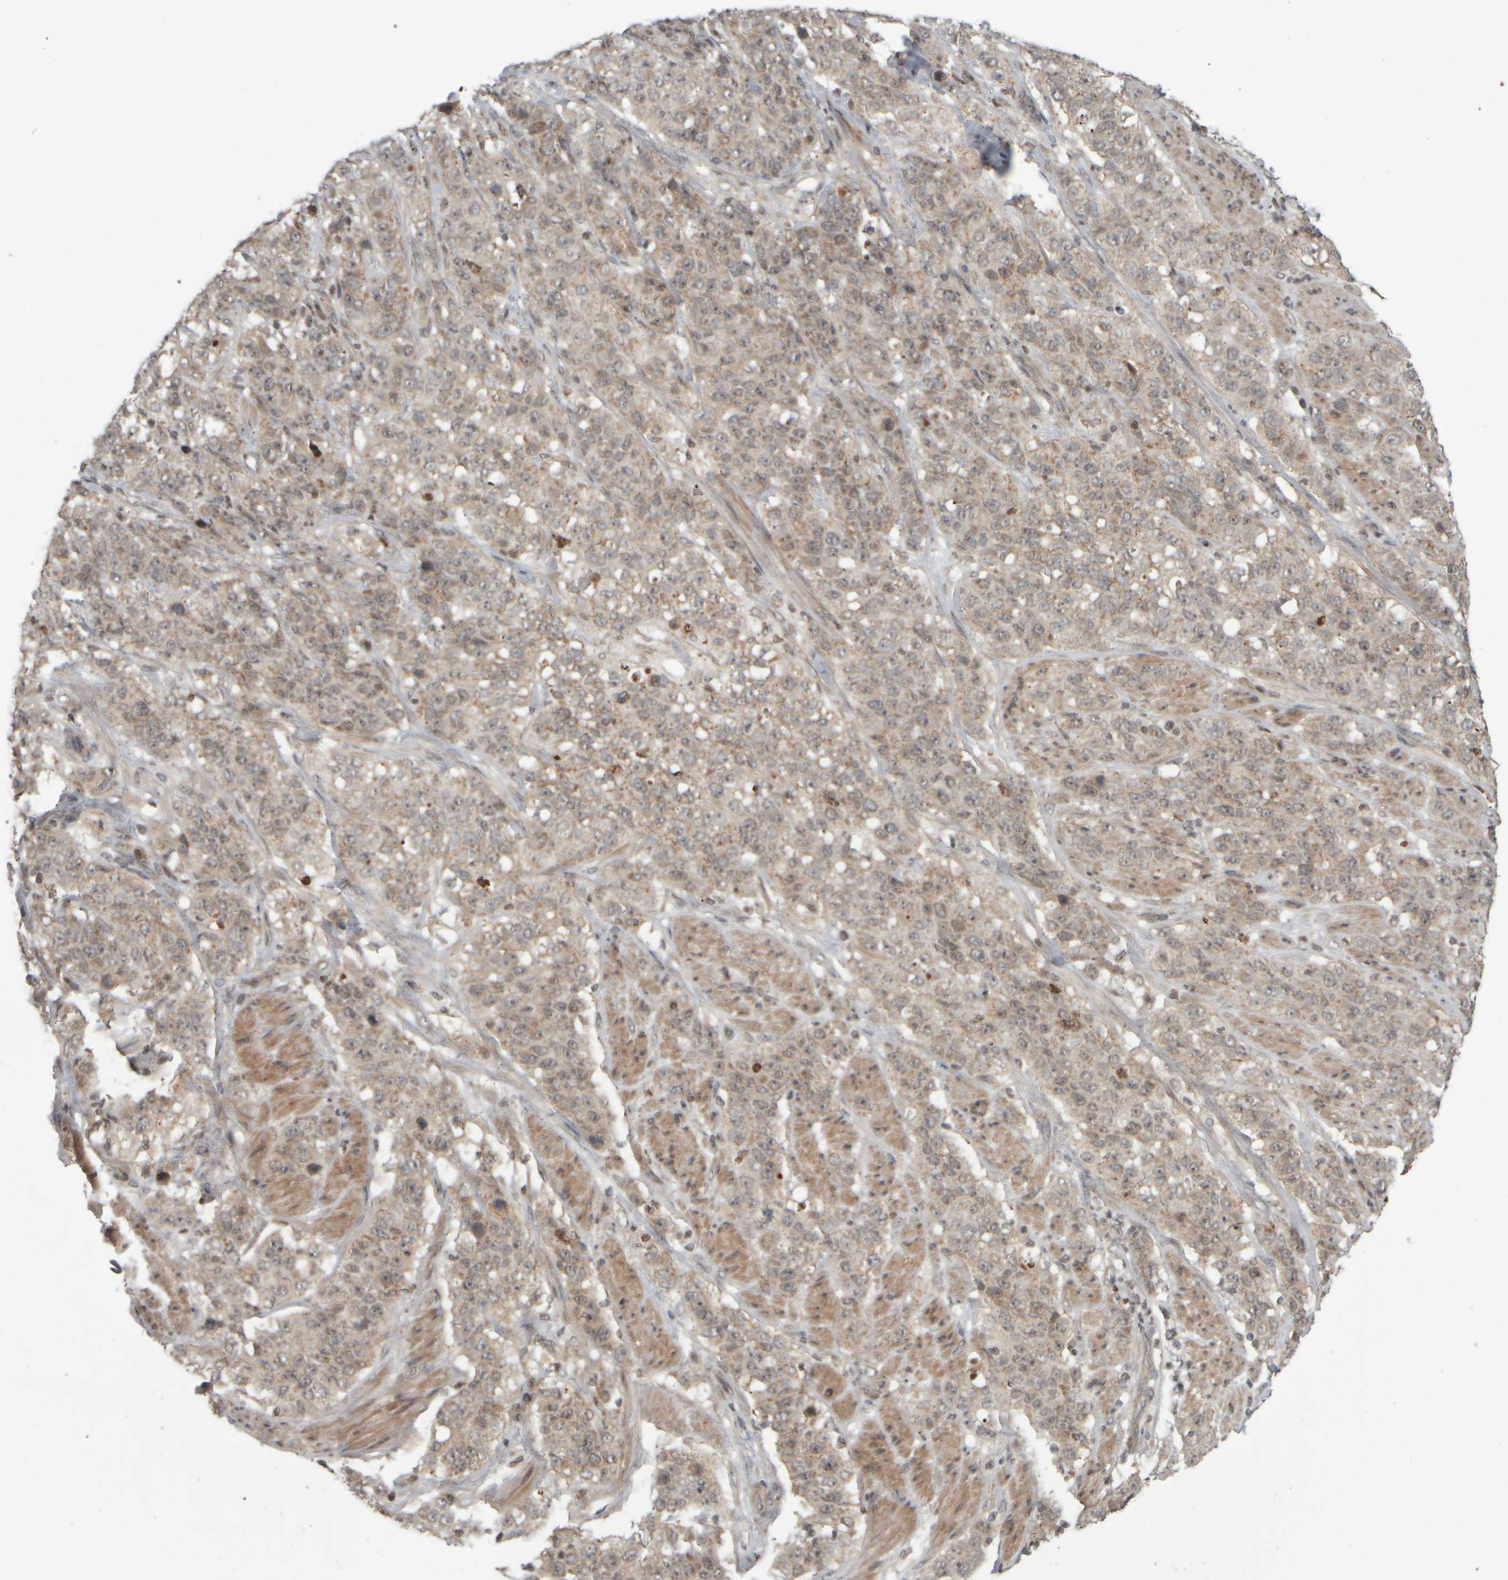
{"staining": {"intensity": "weak", "quantity": ">75%", "location": "cytoplasmic/membranous"}, "tissue": "stomach cancer", "cell_type": "Tumor cells", "image_type": "cancer", "snomed": [{"axis": "morphology", "description": "Adenocarcinoma, NOS"}, {"axis": "topography", "description": "Stomach"}], "caption": "Stomach cancer tissue displays weak cytoplasmic/membranous staining in approximately >75% of tumor cells", "gene": "CWC27", "patient": {"sex": "male", "age": 48}}